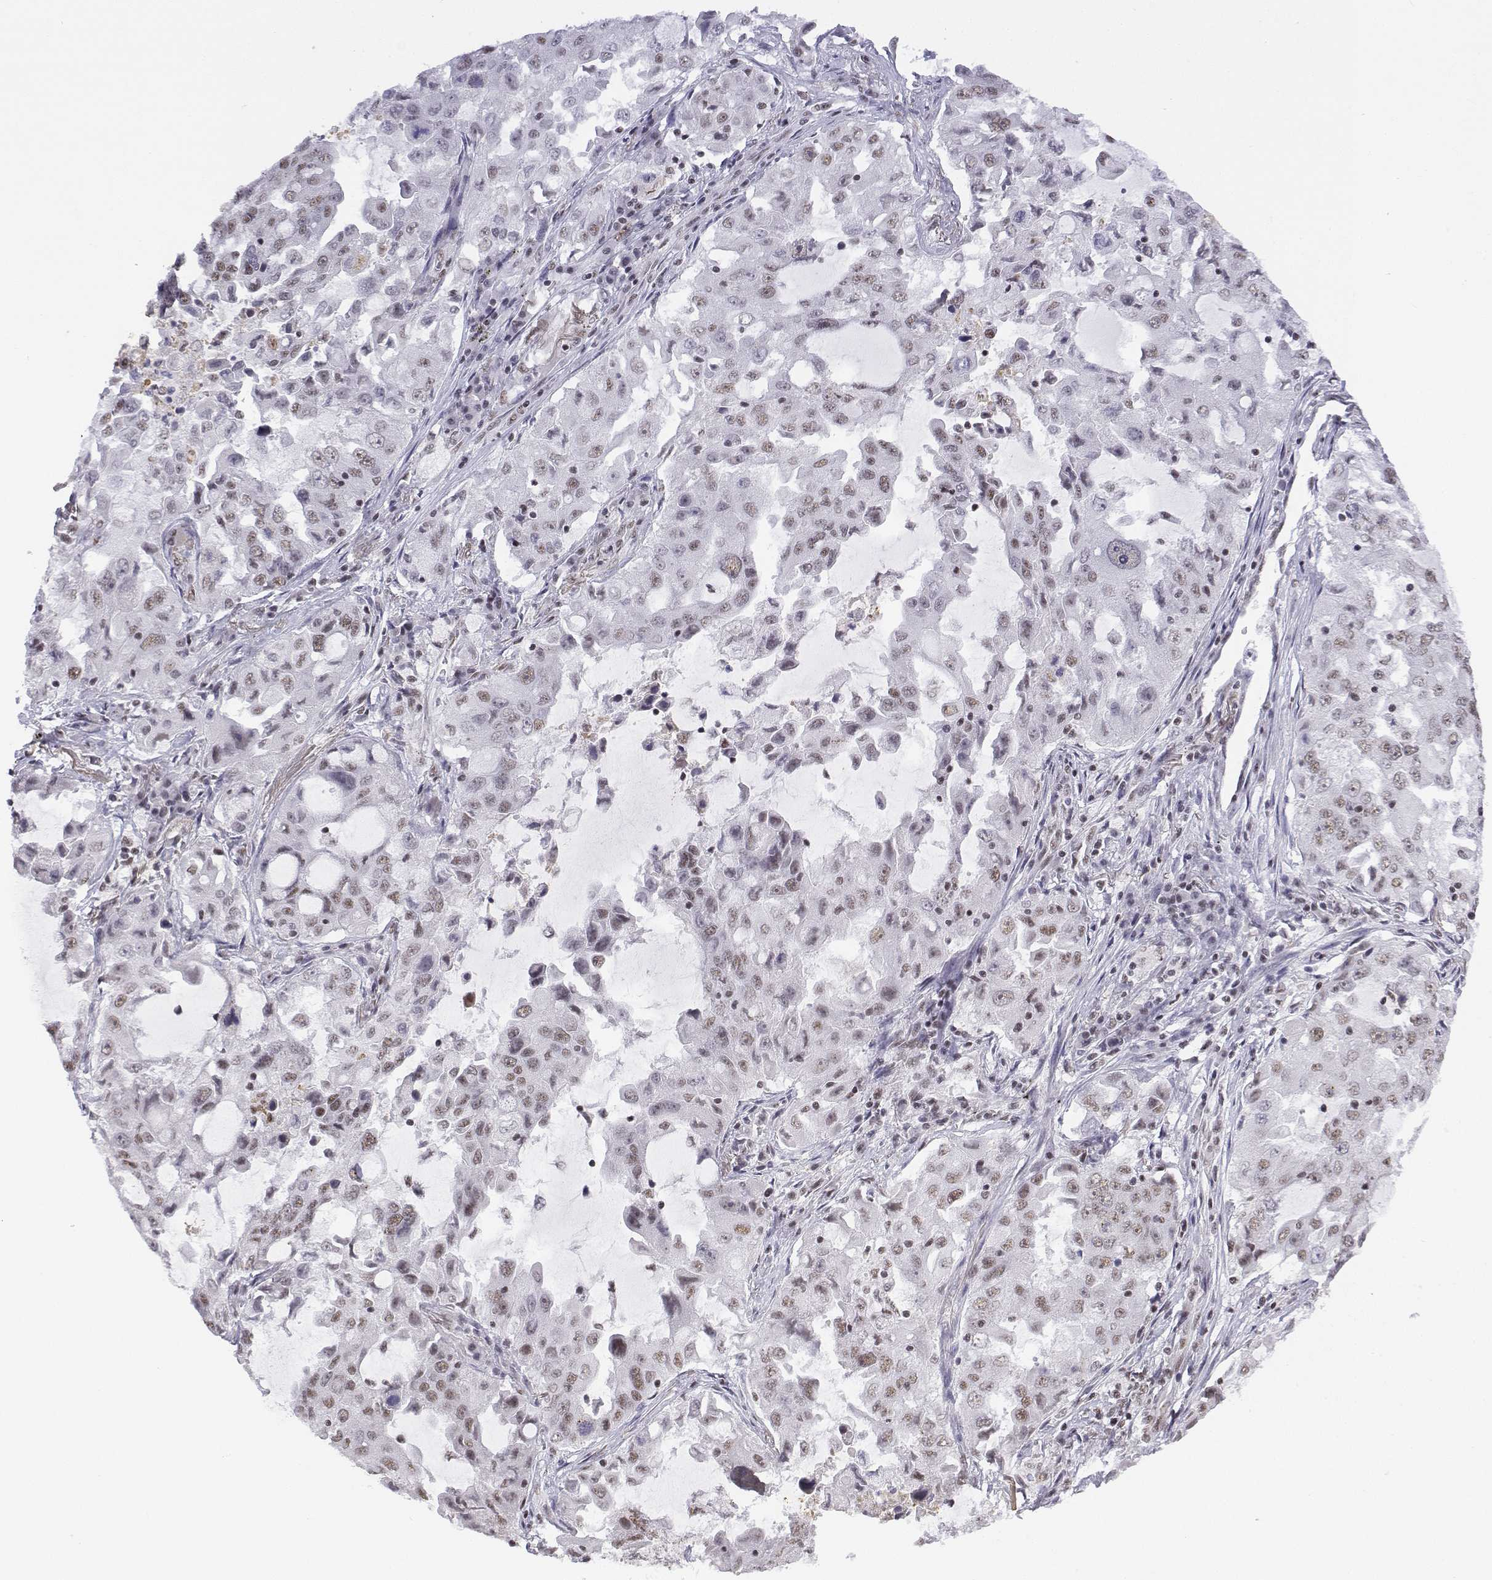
{"staining": {"intensity": "weak", "quantity": ">75%", "location": "nuclear"}, "tissue": "lung cancer", "cell_type": "Tumor cells", "image_type": "cancer", "snomed": [{"axis": "morphology", "description": "Adenocarcinoma, NOS"}, {"axis": "topography", "description": "Lung"}], "caption": "DAB (3,3'-diaminobenzidine) immunohistochemical staining of adenocarcinoma (lung) displays weak nuclear protein positivity in about >75% of tumor cells.", "gene": "SETD1A", "patient": {"sex": "female", "age": 61}}